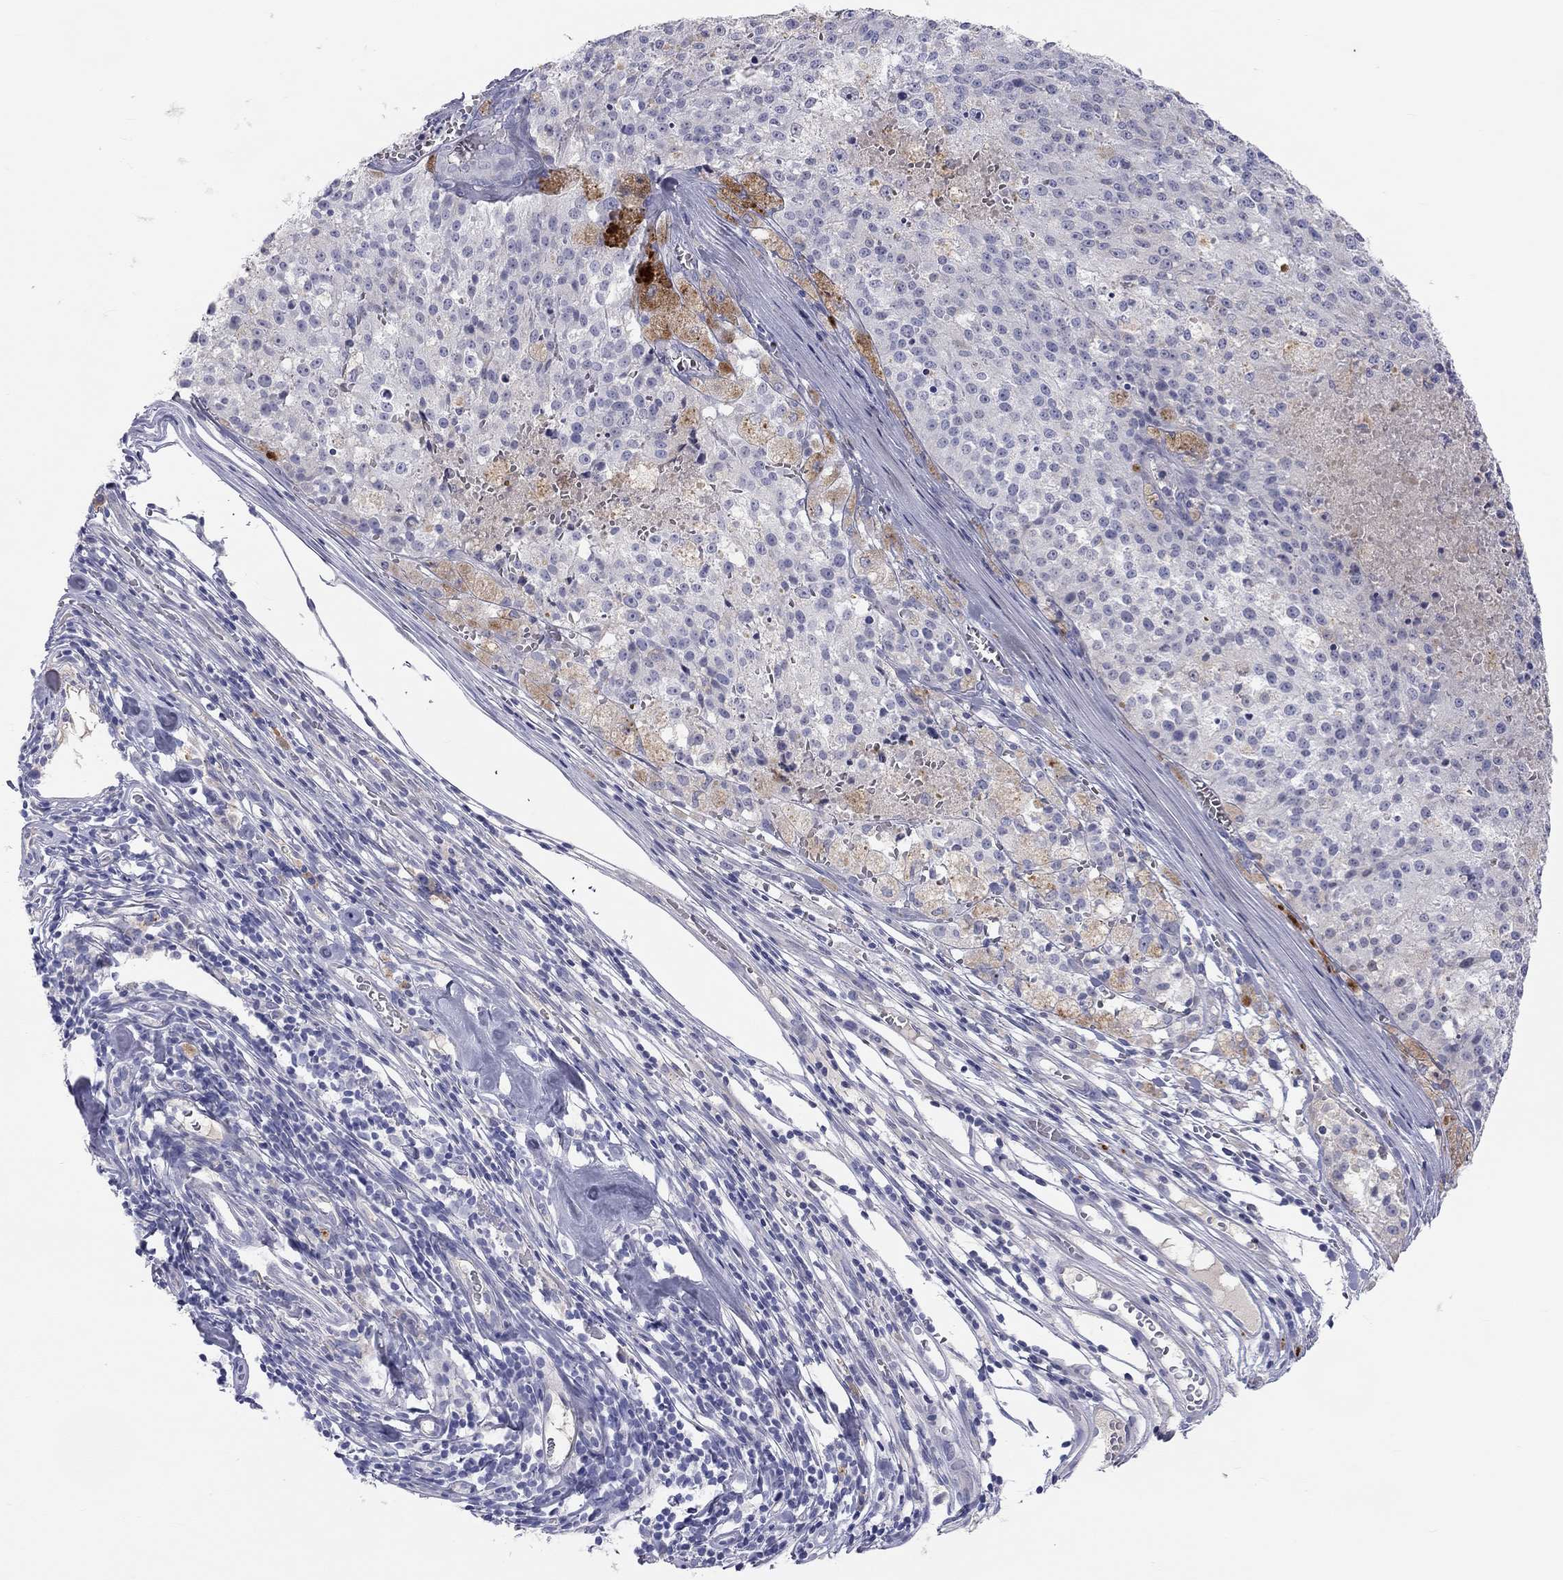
{"staining": {"intensity": "negative", "quantity": "none", "location": "none"}, "tissue": "melanoma", "cell_type": "Tumor cells", "image_type": "cancer", "snomed": [{"axis": "morphology", "description": "Malignant melanoma, Metastatic site"}, {"axis": "topography", "description": "Lymph node"}], "caption": "There is no significant staining in tumor cells of melanoma.", "gene": "ST7L", "patient": {"sex": "female", "age": 64}}